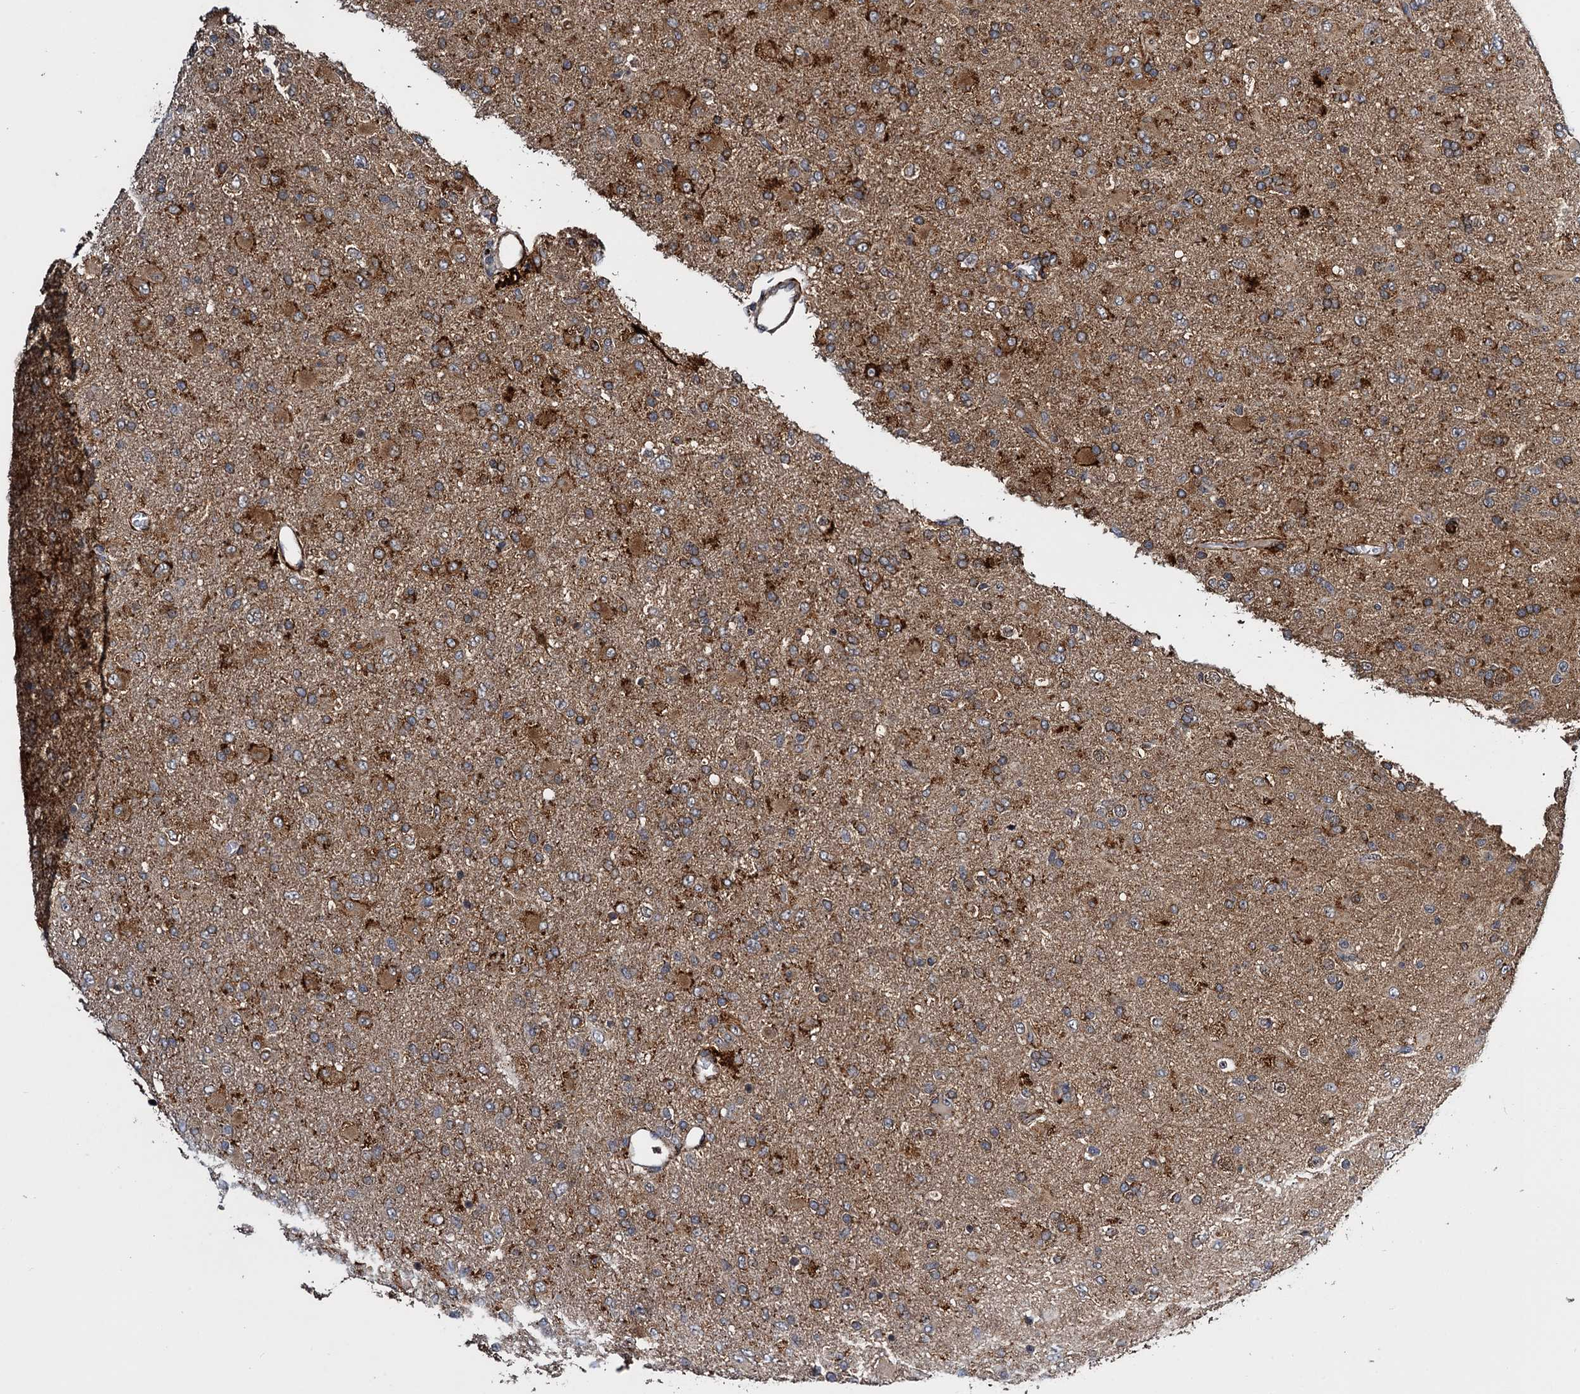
{"staining": {"intensity": "moderate", "quantity": ">75%", "location": "cytoplasmic/membranous"}, "tissue": "glioma", "cell_type": "Tumor cells", "image_type": "cancer", "snomed": [{"axis": "morphology", "description": "Glioma, malignant, Low grade"}, {"axis": "topography", "description": "Brain"}], "caption": "A high-resolution image shows immunohistochemistry staining of glioma, which displays moderate cytoplasmic/membranous positivity in about >75% of tumor cells. (Stains: DAB (3,3'-diaminobenzidine) in brown, nuclei in blue, Microscopy: brightfield microscopy at high magnification).", "gene": "ARHGAP42", "patient": {"sex": "male", "age": 65}}